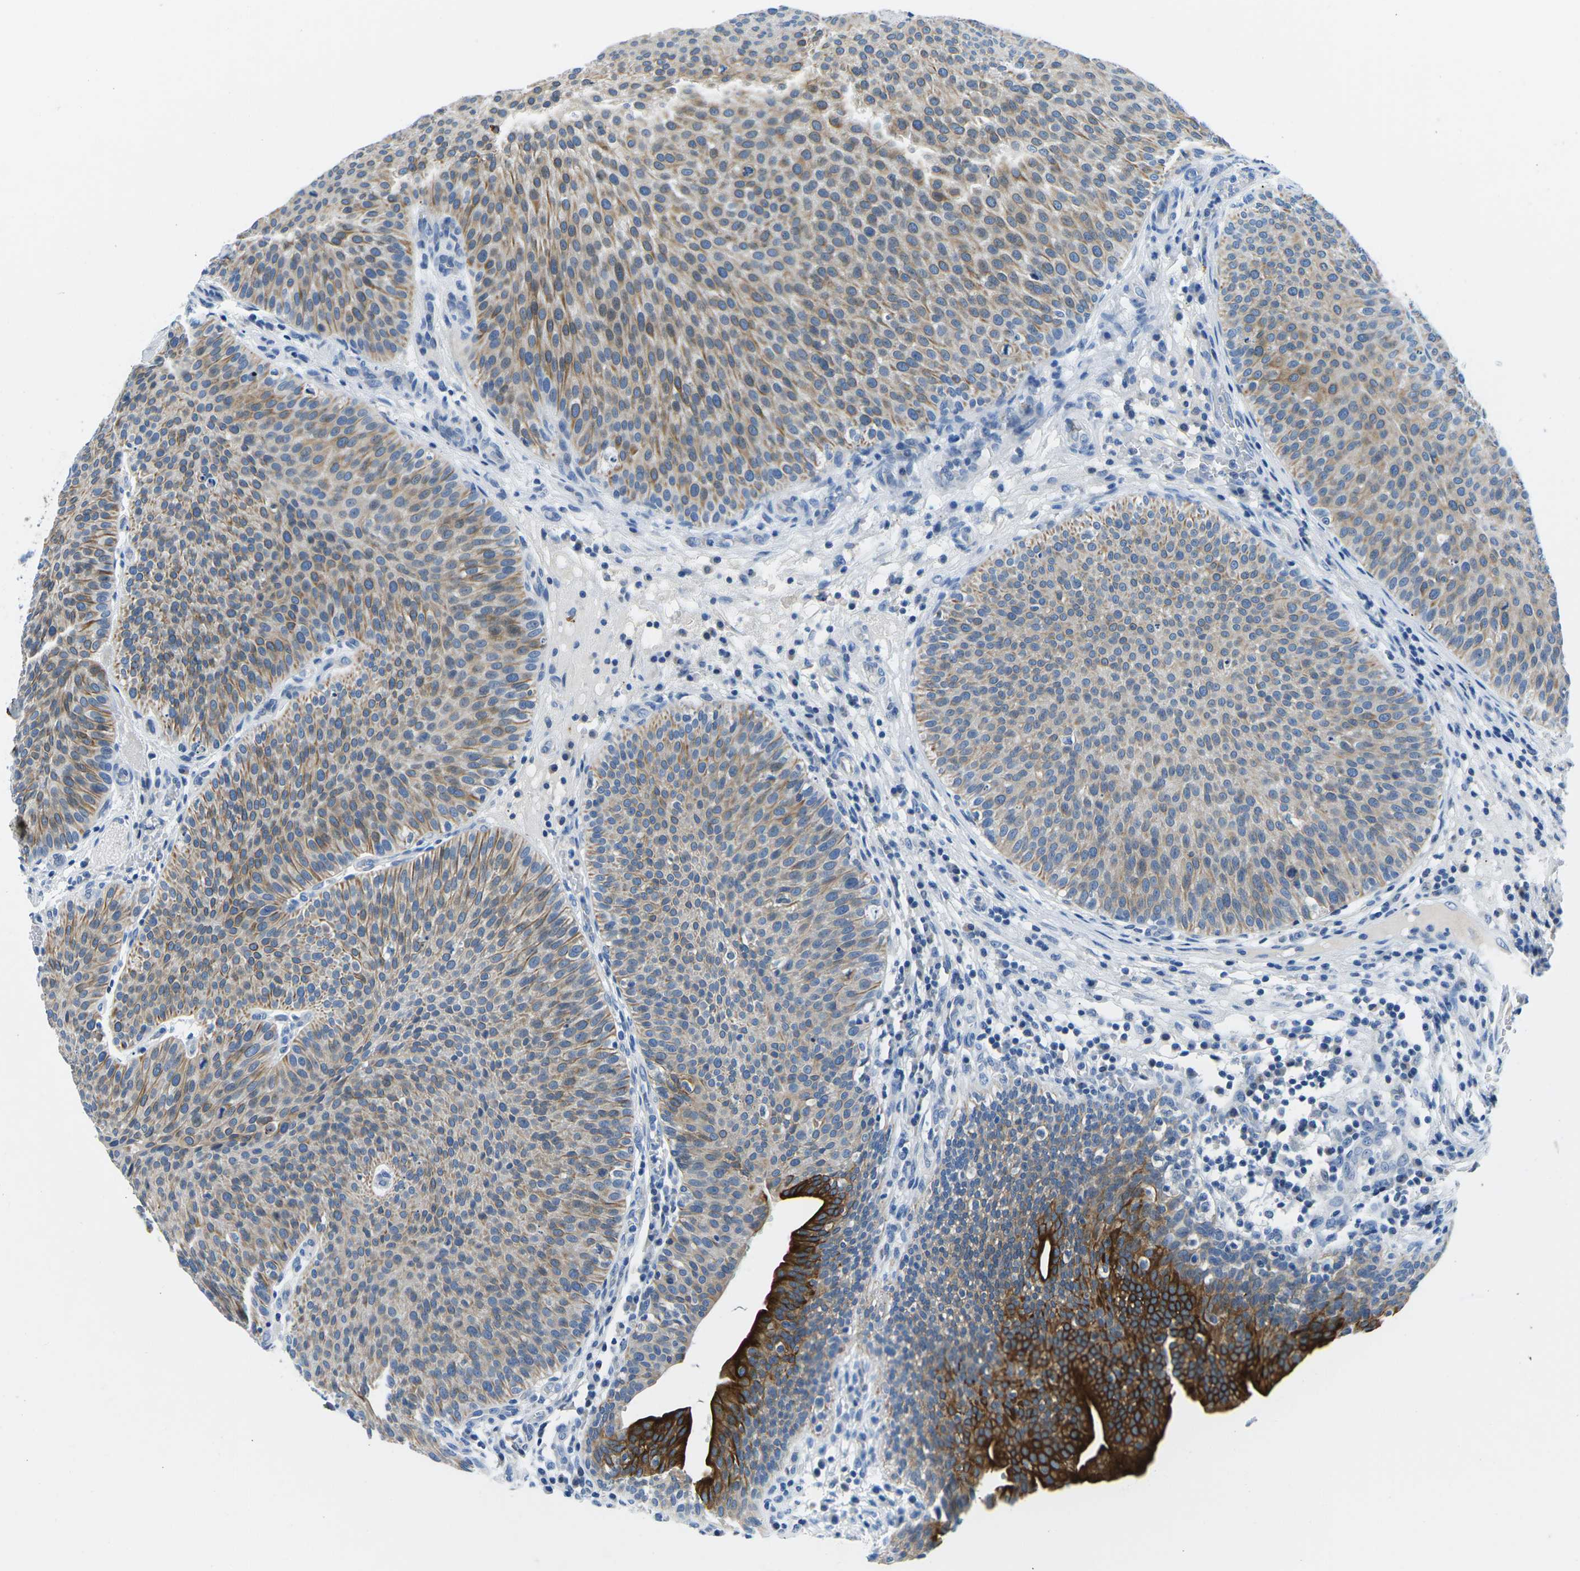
{"staining": {"intensity": "moderate", "quantity": ">75%", "location": "cytoplasmic/membranous"}, "tissue": "urothelial cancer", "cell_type": "Tumor cells", "image_type": "cancer", "snomed": [{"axis": "morphology", "description": "Urothelial carcinoma, Low grade"}, {"axis": "topography", "description": "Smooth muscle"}, {"axis": "topography", "description": "Urinary bladder"}], "caption": "Low-grade urothelial carcinoma stained with immunohistochemistry (IHC) exhibits moderate cytoplasmic/membranous positivity in approximately >75% of tumor cells.", "gene": "TM6SF1", "patient": {"sex": "male", "age": 60}}